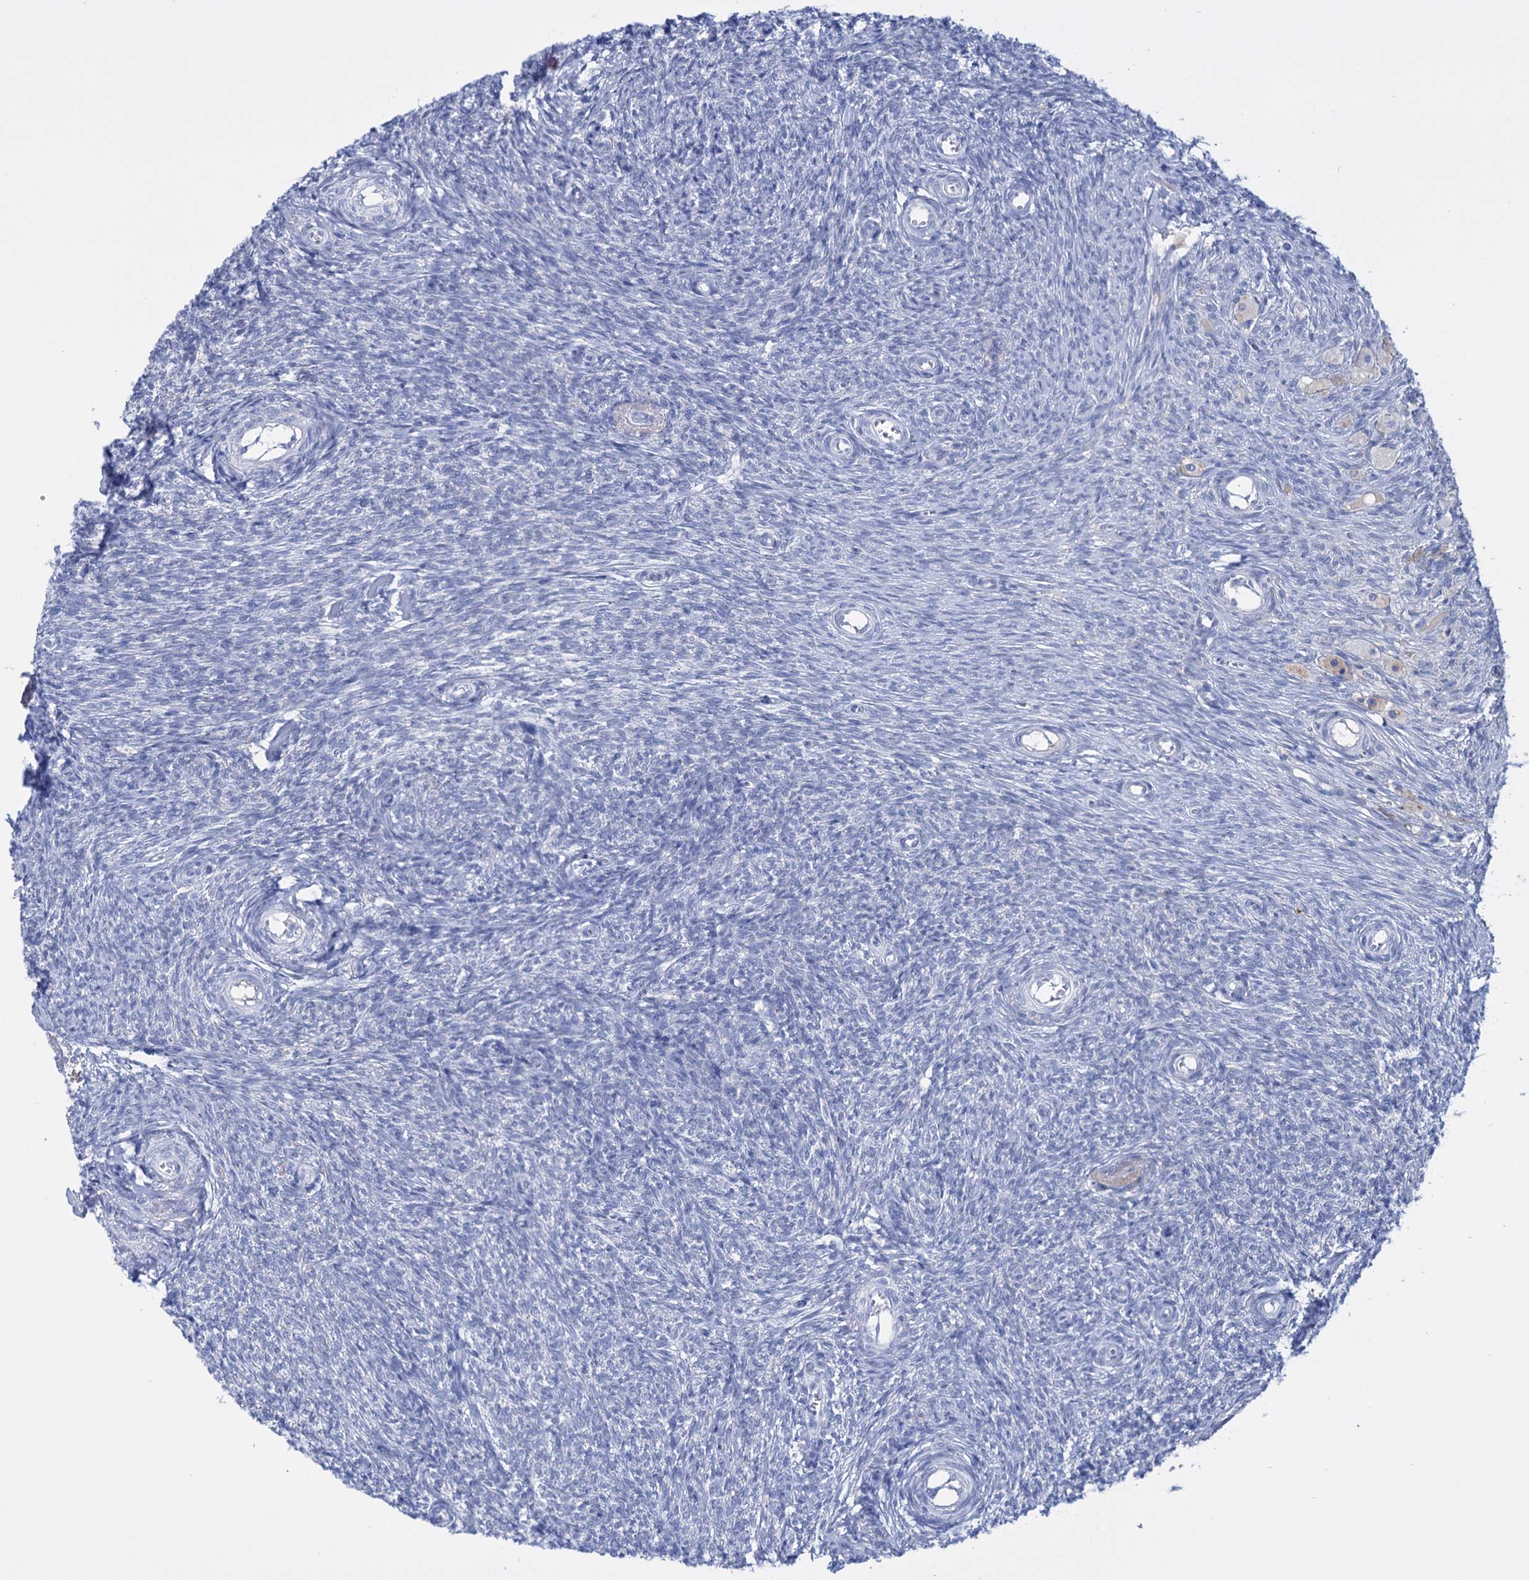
{"staining": {"intensity": "negative", "quantity": "none", "location": "none"}, "tissue": "ovary", "cell_type": "Ovarian stroma cells", "image_type": "normal", "snomed": [{"axis": "morphology", "description": "Normal tissue, NOS"}, {"axis": "topography", "description": "Ovary"}], "caption": "A high-resolution image shows immunohistochemistry (IHC) staining of unremarkable ovary, which exhibits no significant positivity in ovarian stroma cells.", "gene": "FBXW12", "patient": {"sex": "female", "age": 44}}